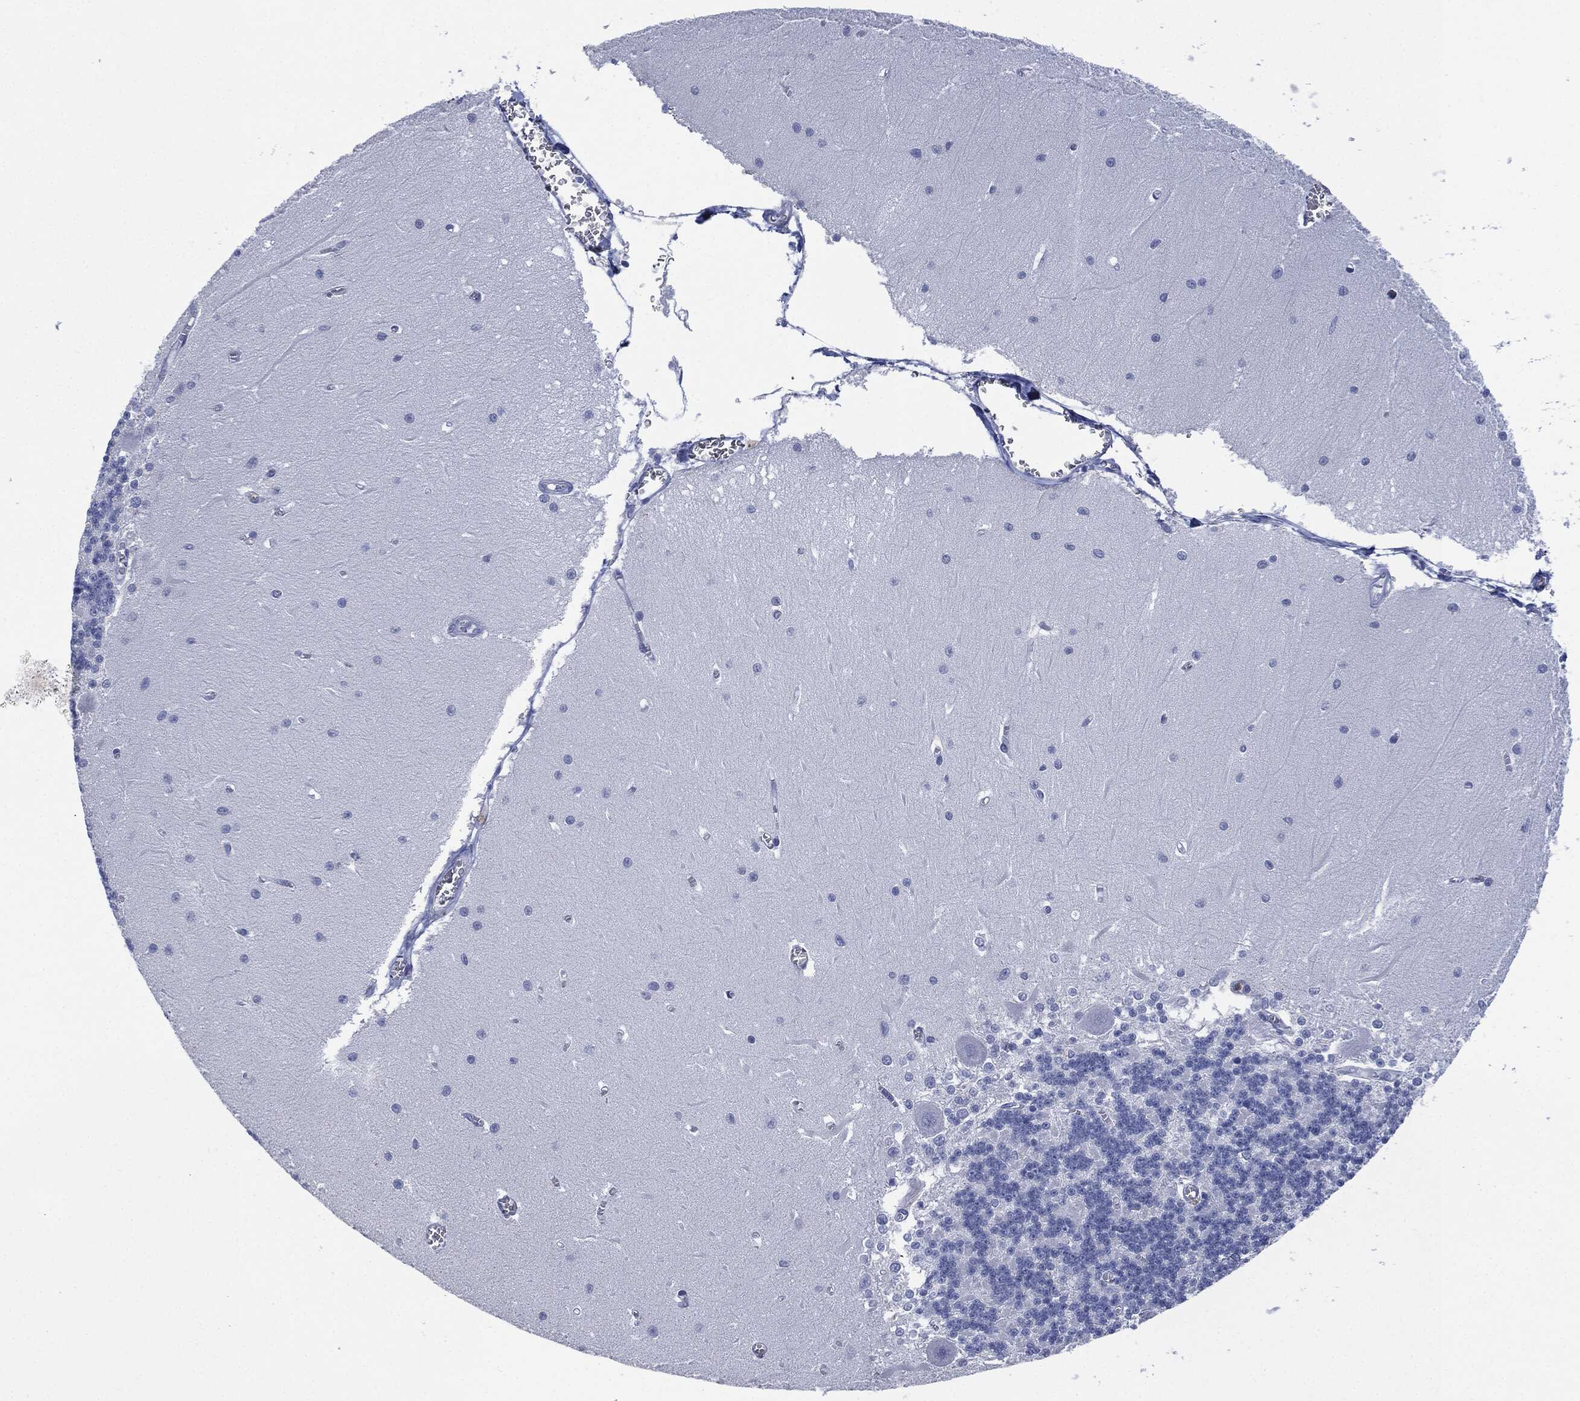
{"staining": {"intensity": "negative", "quantity": "none", "location": "none"}, "tissue": "cerebellum", "cell_type": "Cells in granular layer", "image_type": "normal", "snomed": [{"axis": "morphology", "description": "Normal tissue, NOS"}, {"axis": "topography", "description": "Cerebellum"}], "caption": "IHC photomicrograph of normal cerebellum: human cerebellum stained with DAB shows no significant protein staining in cells in granular layer. The staining is performed using DAB (3,3'-diaminobenzidine) brown chromogen with nuclei counter-stained in using hematoxylin.", "gene": "CEACAM8", "patient": {"sex": "male", "age": 37}}